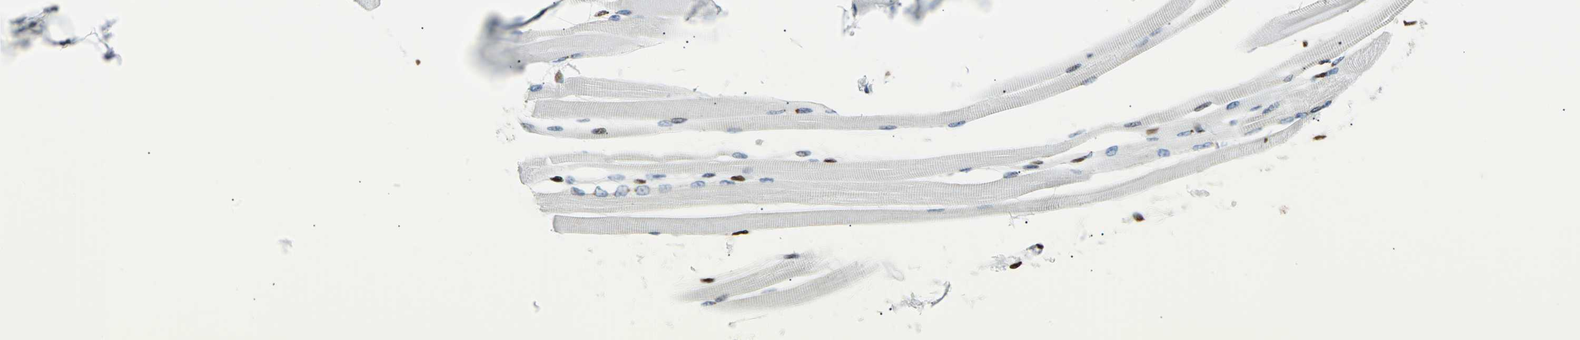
{"staining": {"intensity": "moderate", "quantity": "<25%", "location": "nuclear"}, "tissue": "skeletal muscle", "cell_type": "Myocytes", "image_type": "normal", "snomed": [{"axis": "morphology", "description": "Normal tissue, NOS"}, {"axis": "topography", "description": "Skeletal muscle"}, {"axis": "topography", "description": "Peripheral nerve tissue"}], "caption": "Immunohistochemical staining of normal human skeletal muscle demonstrates low levels of moderate nuclear staining in about <25% of myocytes.", "gene": "ZNF131", "patient": {"sex": "female", "age": 84}}